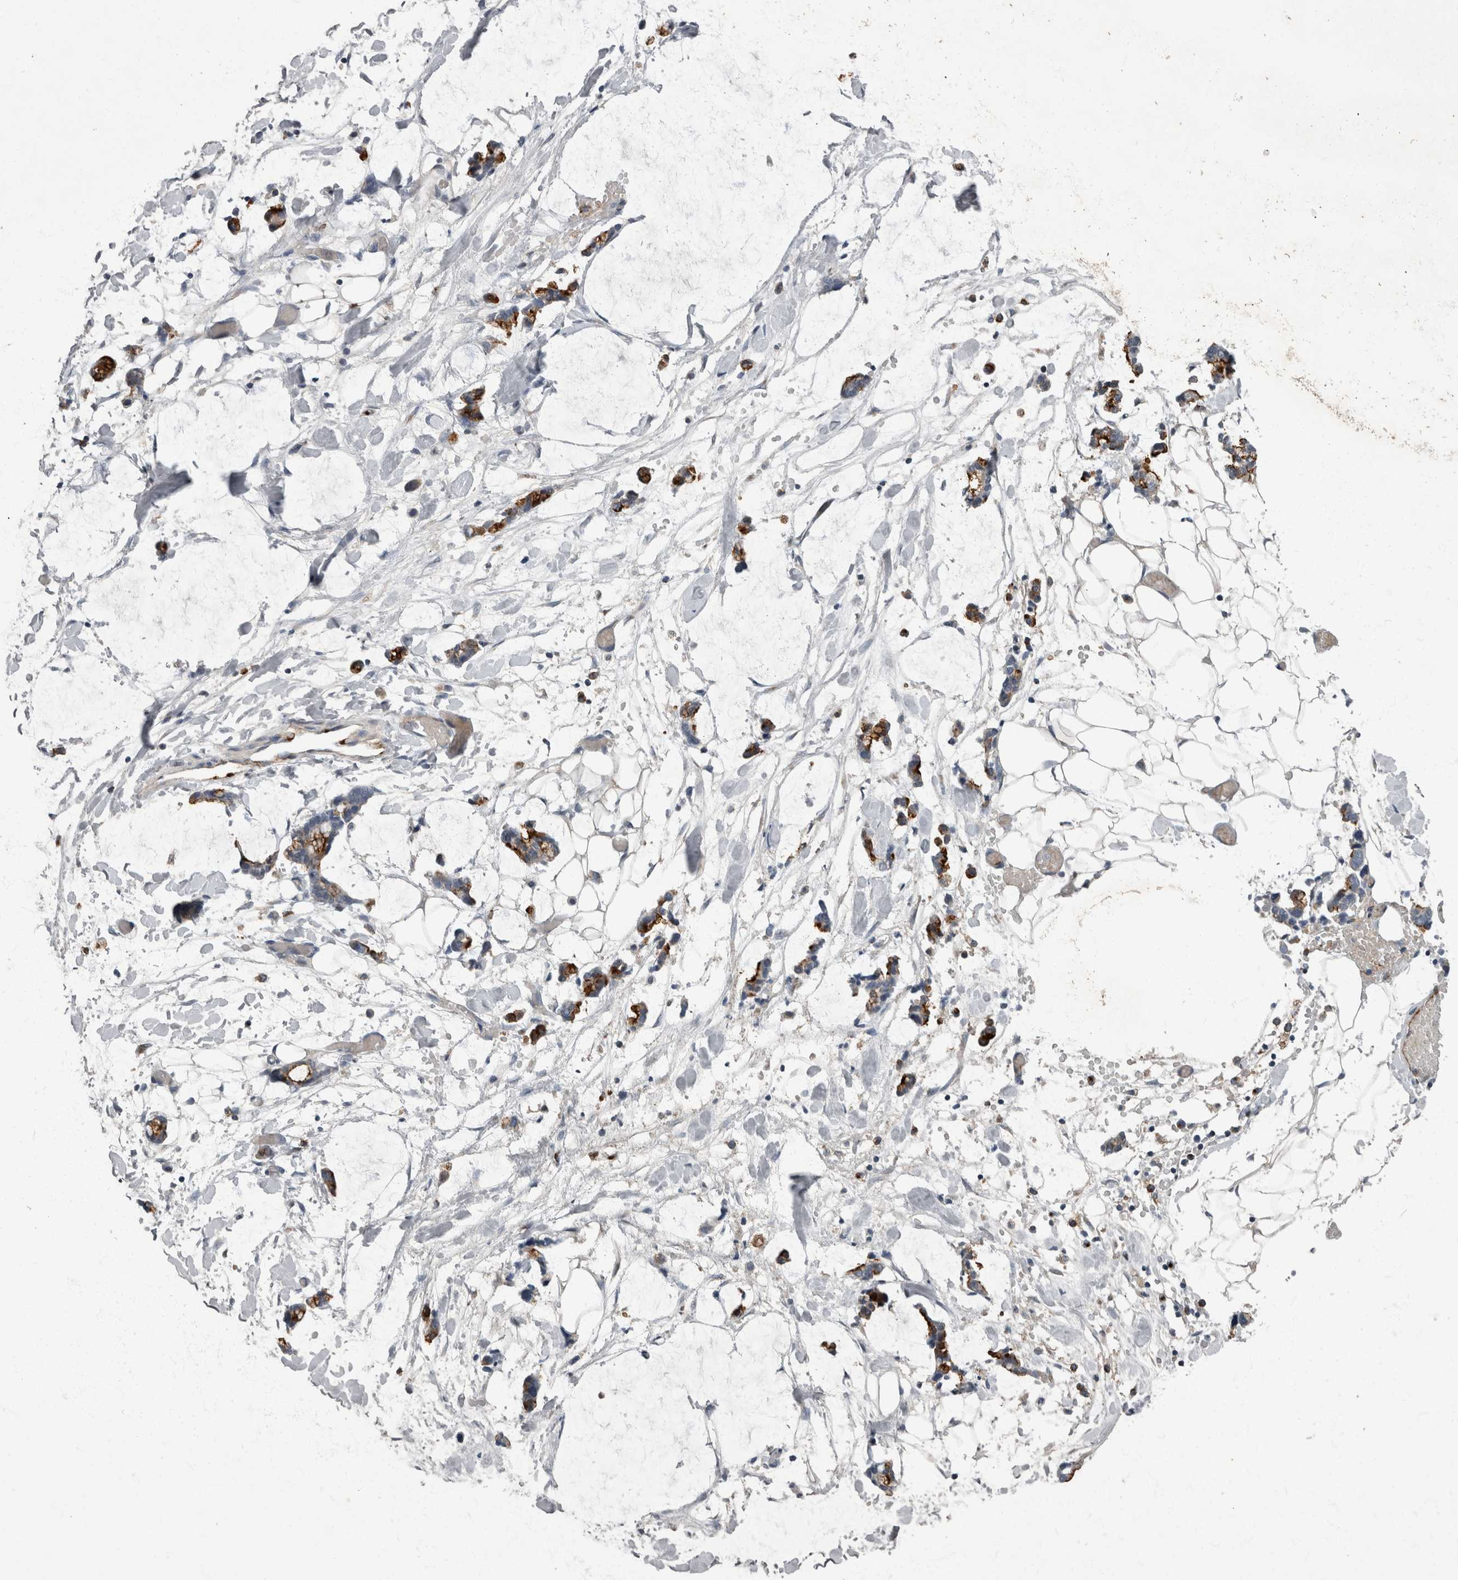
{"staining": {"intensity": "moderate", "quantity": "<25%", "location": "cytoplasmic/membranous"}, "tissue": "adipose tissue", "cell_type": "Adipocytes", "image_type": "normal", "snomed": [{"axis": "morphology", "description": "Normal tissue, NOS"}, {"axis": "morphology", "description": "Adenocarcinoma, NOS"}, {"axis": "topography", "description": "Smooth muscle"}, {"axis": "topography", "description": "Colon"}], "caption": "Protein expression analysis of benign adipose tissue exhibits moderate cytoplasmic/membranous positivity in approximately <25% of adipocytes.", "gene": "CDC42BPG", "patient": {"sex": "male", "age": 14}}